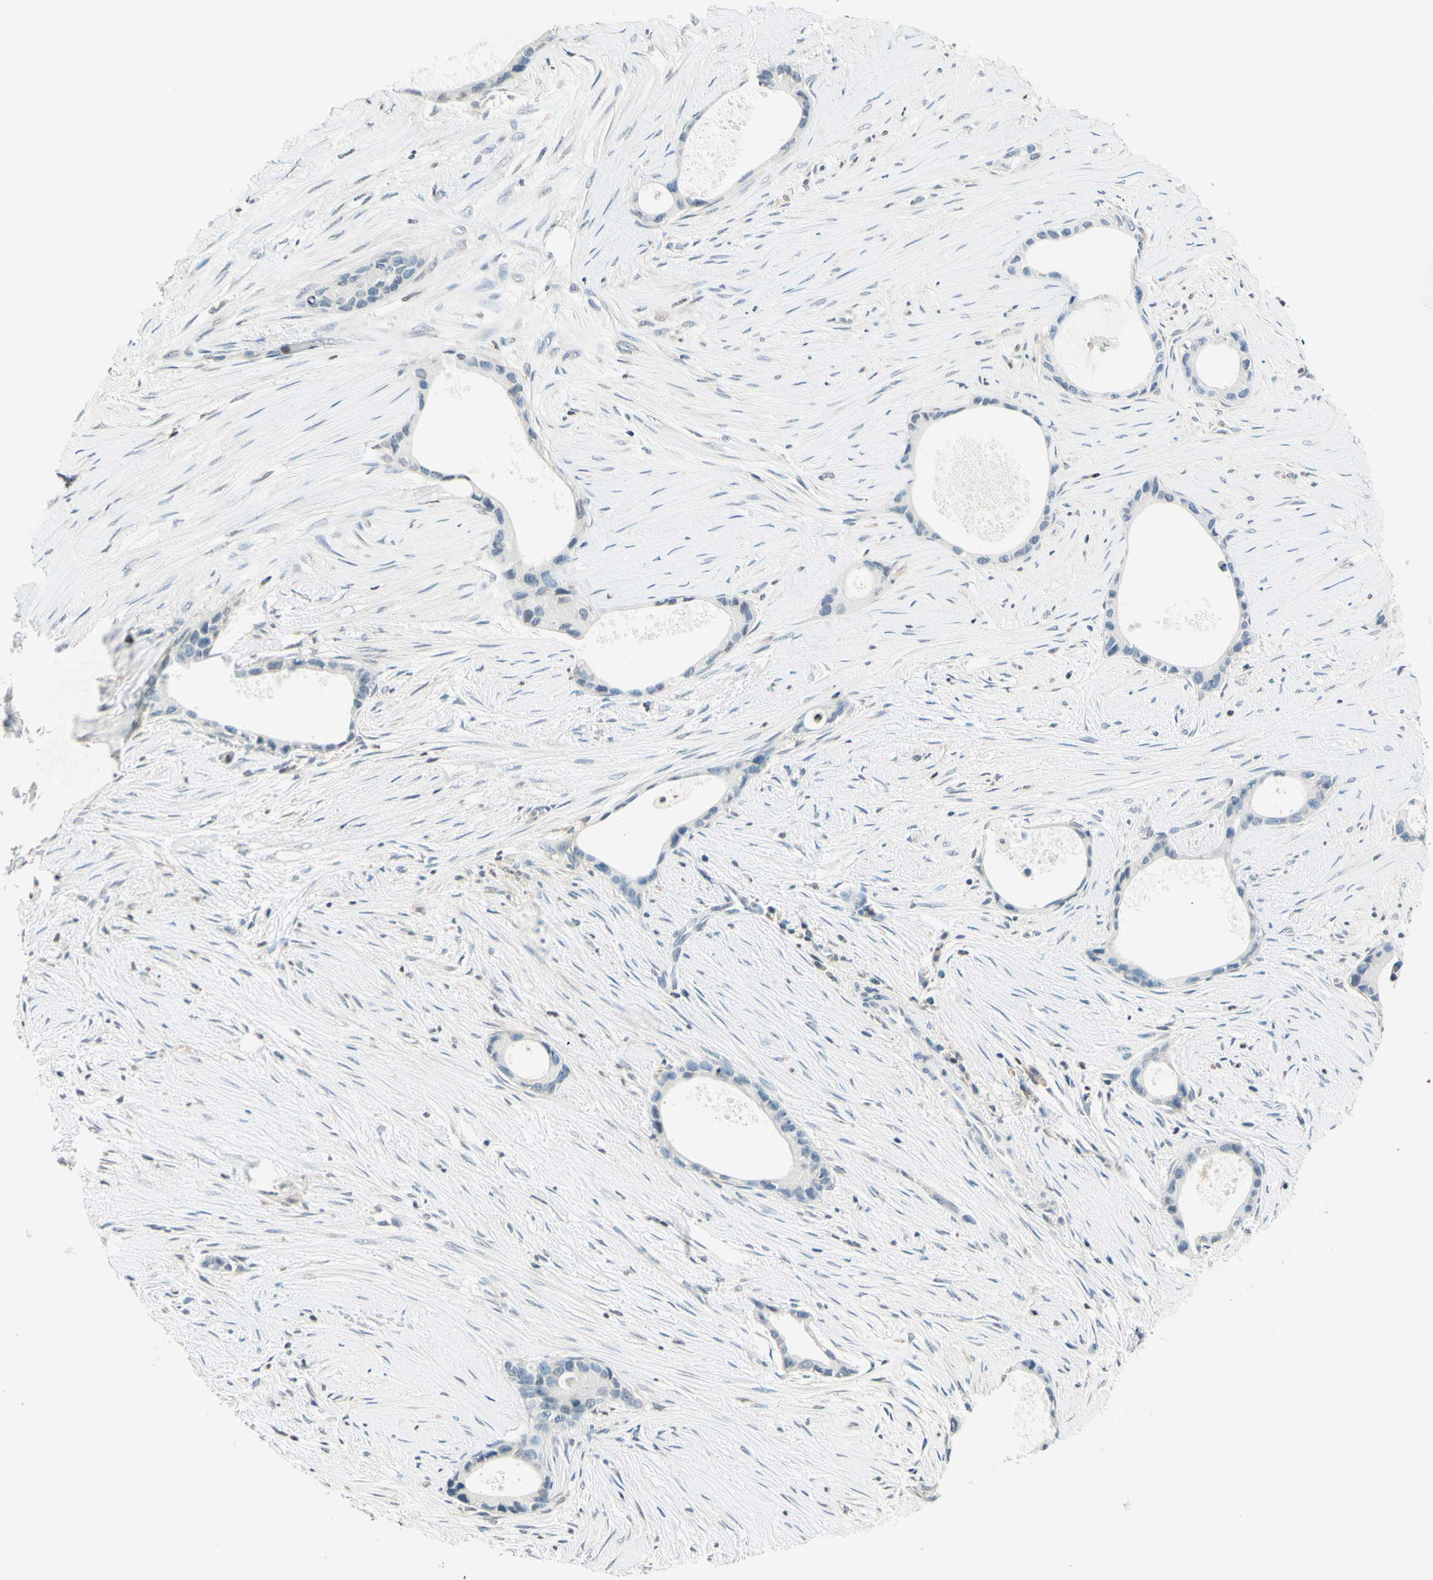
{"staining": {"intensity": "negative", "quantity": "none", "location": "none"}, "tissue": "liver cancer", "cell_type": "Tumor cells", "image_type": "cancer", "snomed": [{"axis": "morphology", "description": "Cholangiocarcinoma"}, {"axis": "topography", "description": "Liver"}], "caption": "The histopathology image exhibits no staining of tumor cells in cholangiocarcinoma (liver).", "gene": "WIPF1", "patient": {"sex": "female", "age": 55}}